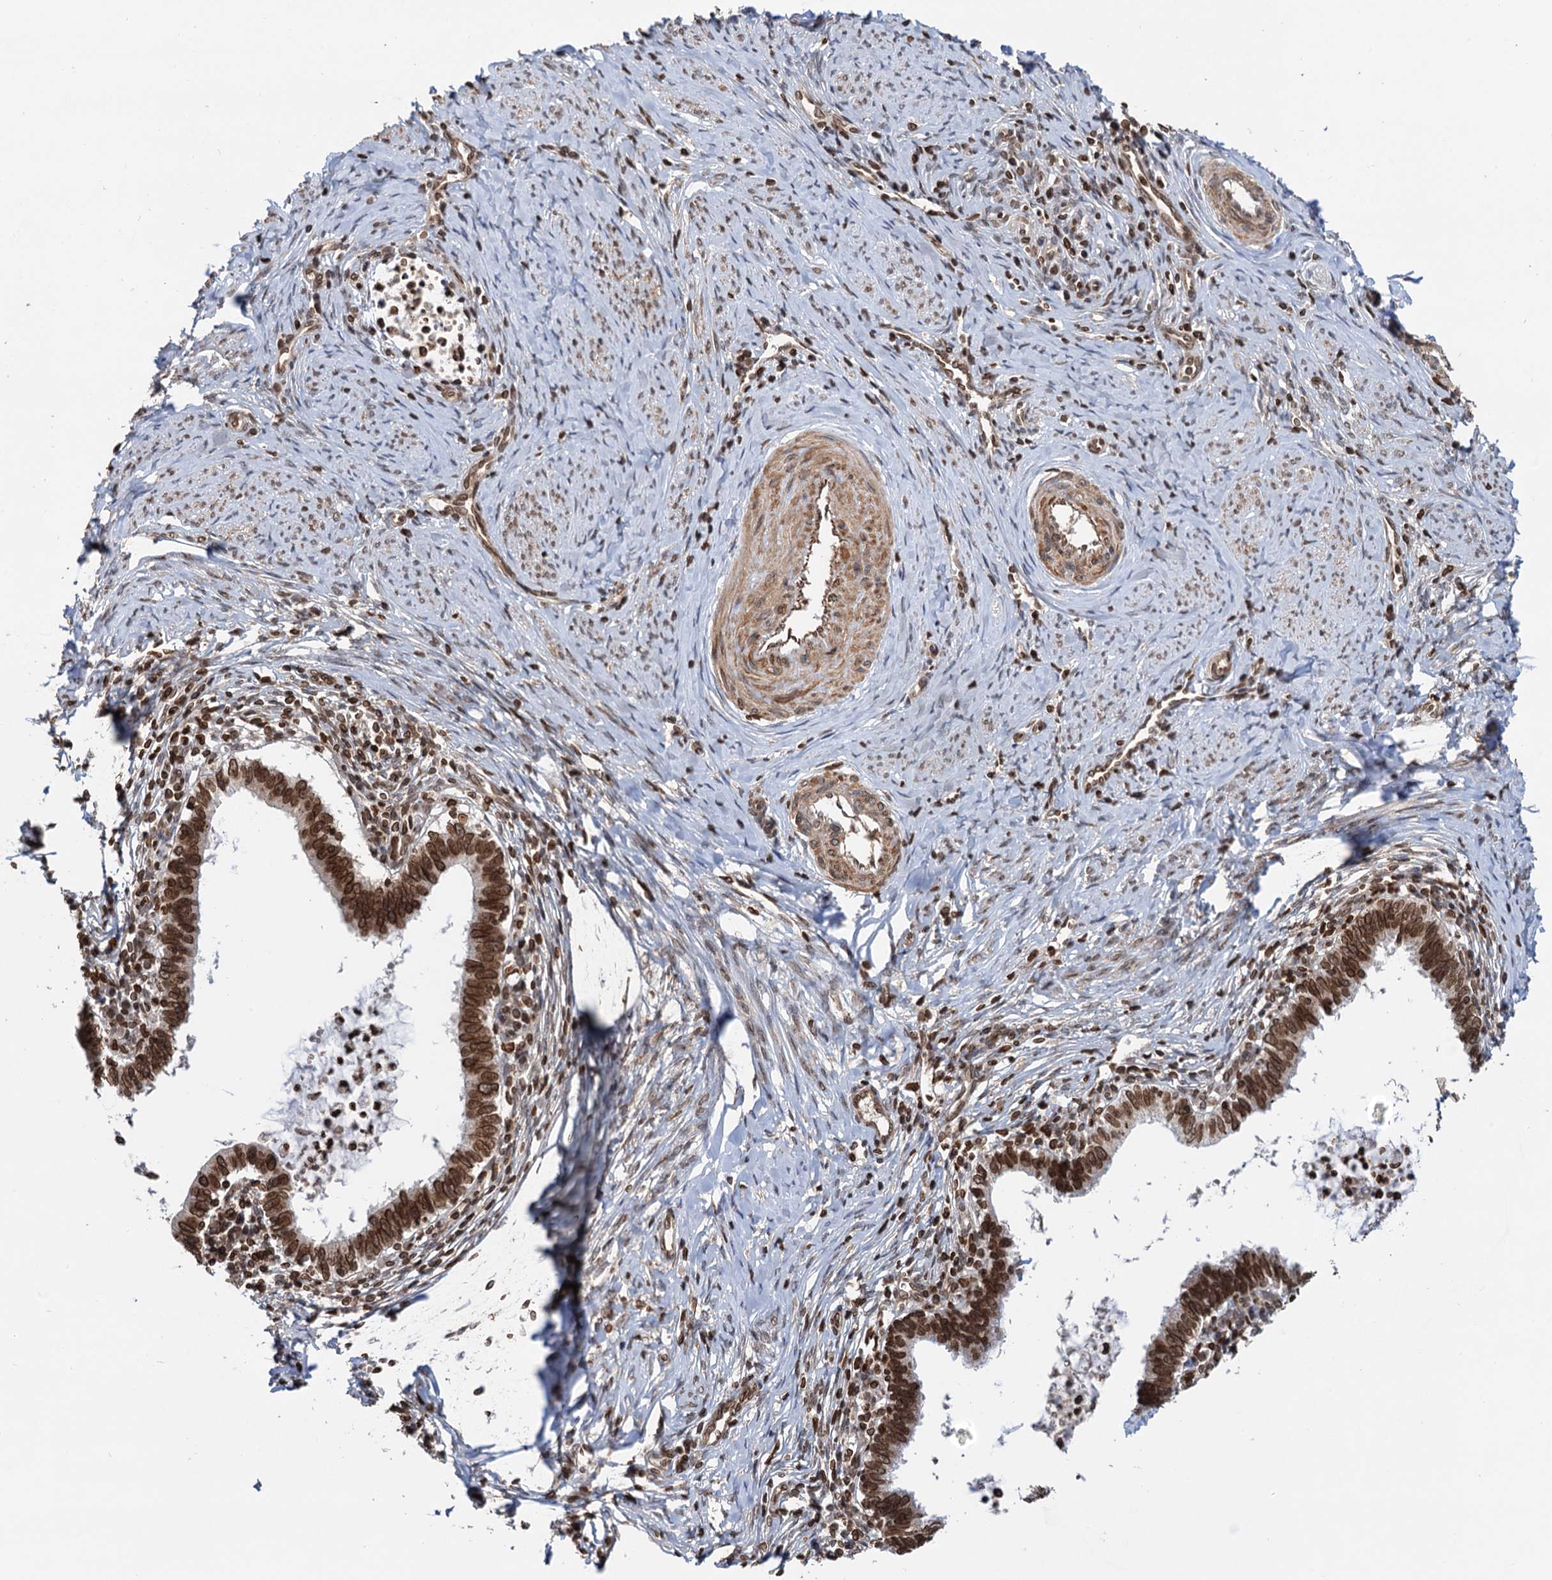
{"staining": {"intensity": "strong", "quantity": ">75%", "location": "nuclear"}, "tissue": "cervical cancer", "cell_type": "Tumor cells", "image_type": "cancer", "snomed": [{"axis": "morphology", "description": "Adenocarcinoma, NOS"}, {"axis": "topography", "description": "Cervix"}], "caption": "Cervical adenocarcinoma tissue demonstrates strong nuclear staining in approximately >75% of tumor cells", "gene": "ZC3H13", "patient": {"sex": "female", "age": 36}}